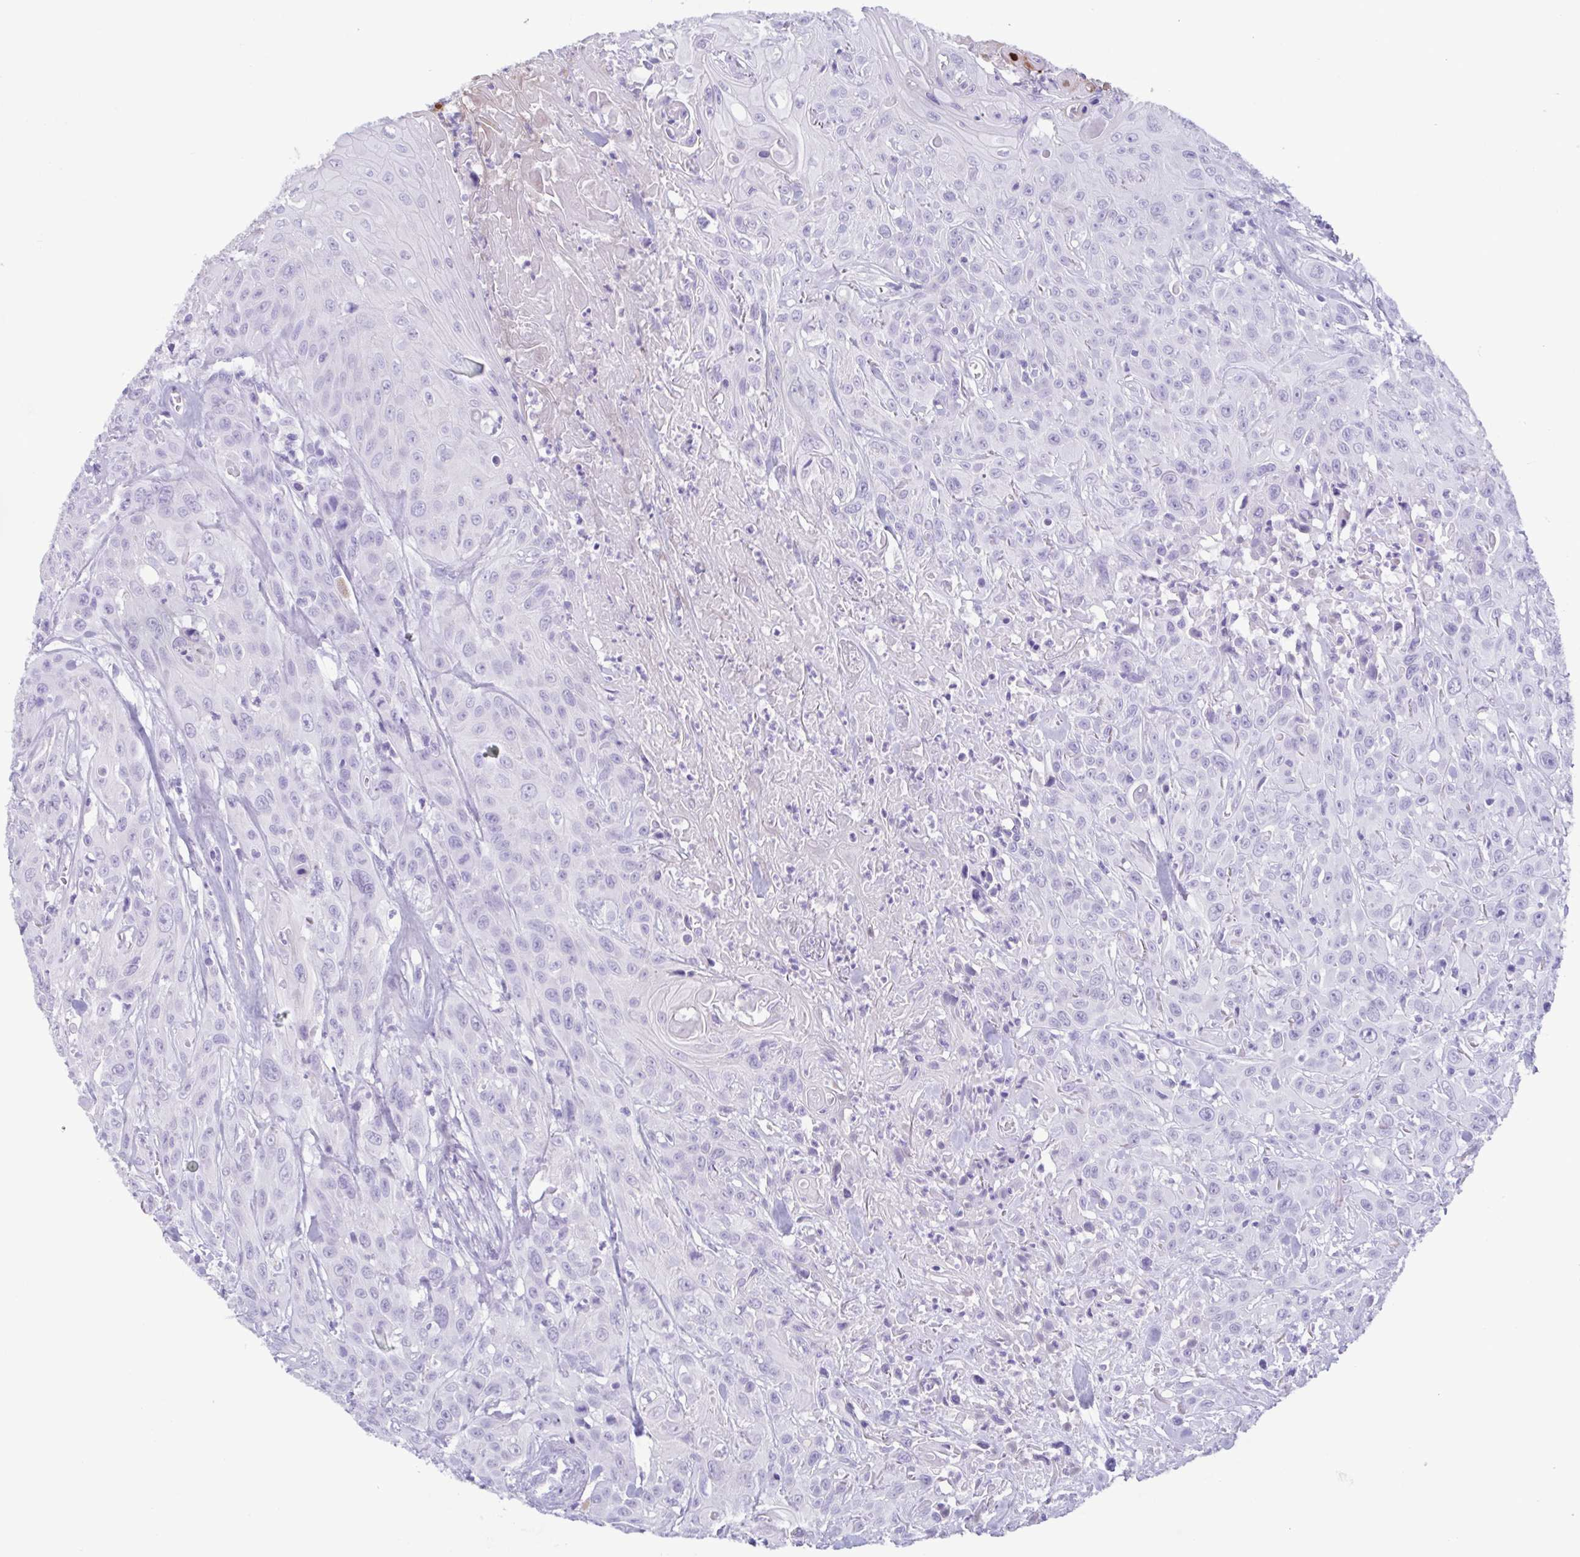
{"staining": {"intensity": "negative", "quantity": "none", "location": "none"}, "tissue": "head and neck cancer", "cell_type": "Tumor cells", "image_type": "cancer", "snomed": [{"axis": "morphology", "description": "Squamous cell carcinoma, NOS"}, {"axis": "topography", "description": "Skin"}, {"axis": "topography", "description": "Head-Neck"}], "caption": "There is no significant expression in tumor cells of head and neck cancer.", "gene": "LTF", "patient": {"sex": "male", "age": 80}}